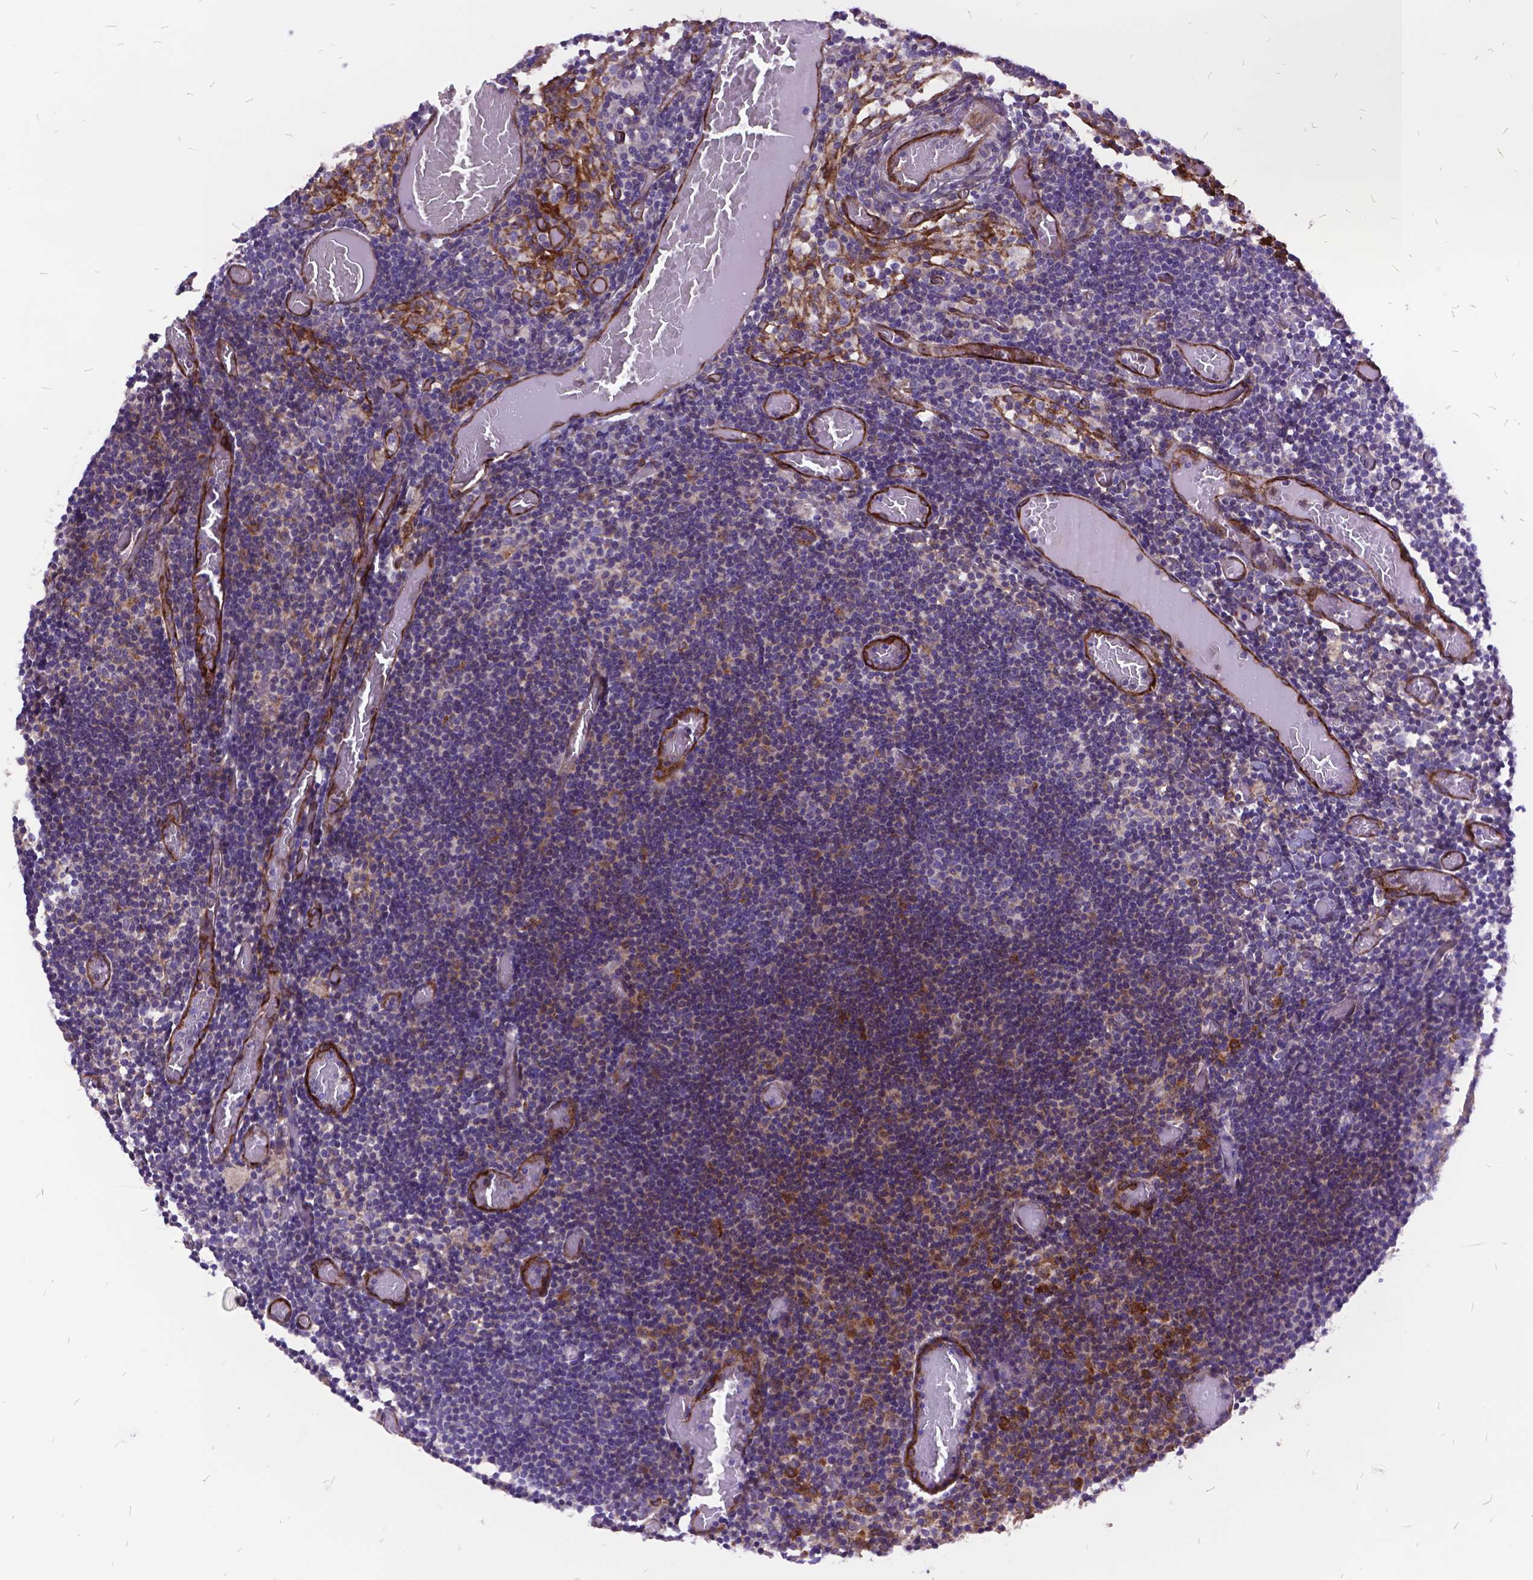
{"staining": {"intensity": "moderate", "quantity": "<25%", "location": "cytoplasmic/membranous"}, "tissue": "lymph node", "cell_type": "Germinal center cells", "image_type": "normal", "snomed": [{"axis": "morphology", "description": "Normal tissue, NOS"}, {"axis": "topography", "description": "Lymph node"}], "caption": "High-power microscopy captured an immunohistochemistry (IHC) image of unremarkable lymph node, revealing moderate cytoplasmic/membranous staining in about <25% of germinal center cells. The protein of interest is stained brown, and the nuclei are stained in blue (DAB (3,3'-diaminobenzidine) IHC with brightfield microscopy, high magnification).", "gene": "GRB7", "patient": {"sex": "female", "age": 41}}